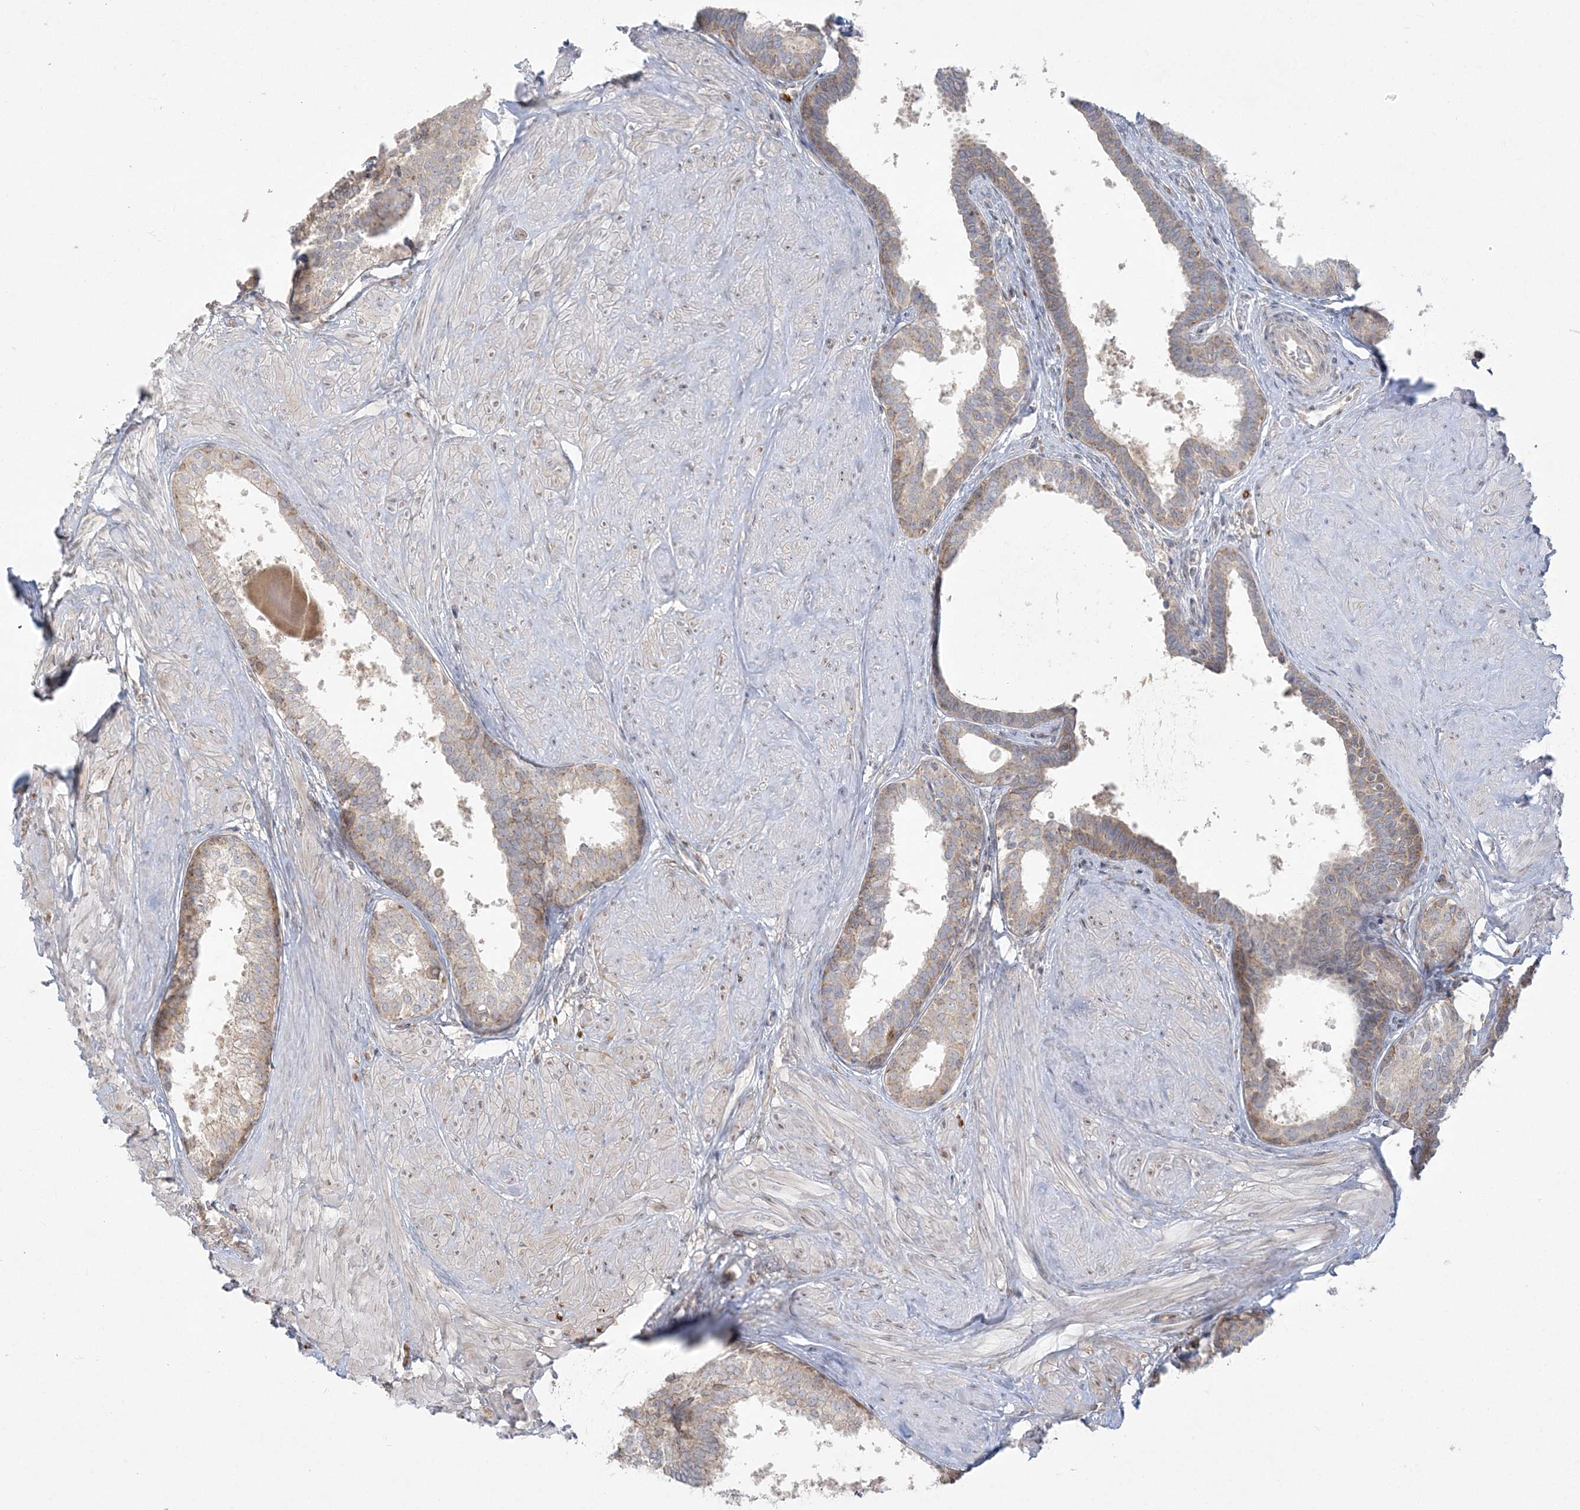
{"staining": {"intensity": "moderate", "quantity": "25%-75%", "location": "cytoplasmic/membranous"}, "tissue": "prostate", "cell_type": "Glandular cells", "image_type": "normal", "snomed": [{"axis": "morphology", "description": "Normal tissue, NOS"}, {"axis": "topography", "description": "Prostate"}], "caption": "Prostate was stained to show a protein in brown. There is medium levels of moderate cytoplasmic/membranous expression in about 25%-75% of glandular cells.", "gene": "ZC3H6", "patient": {"sex": "male", "age": 48}}